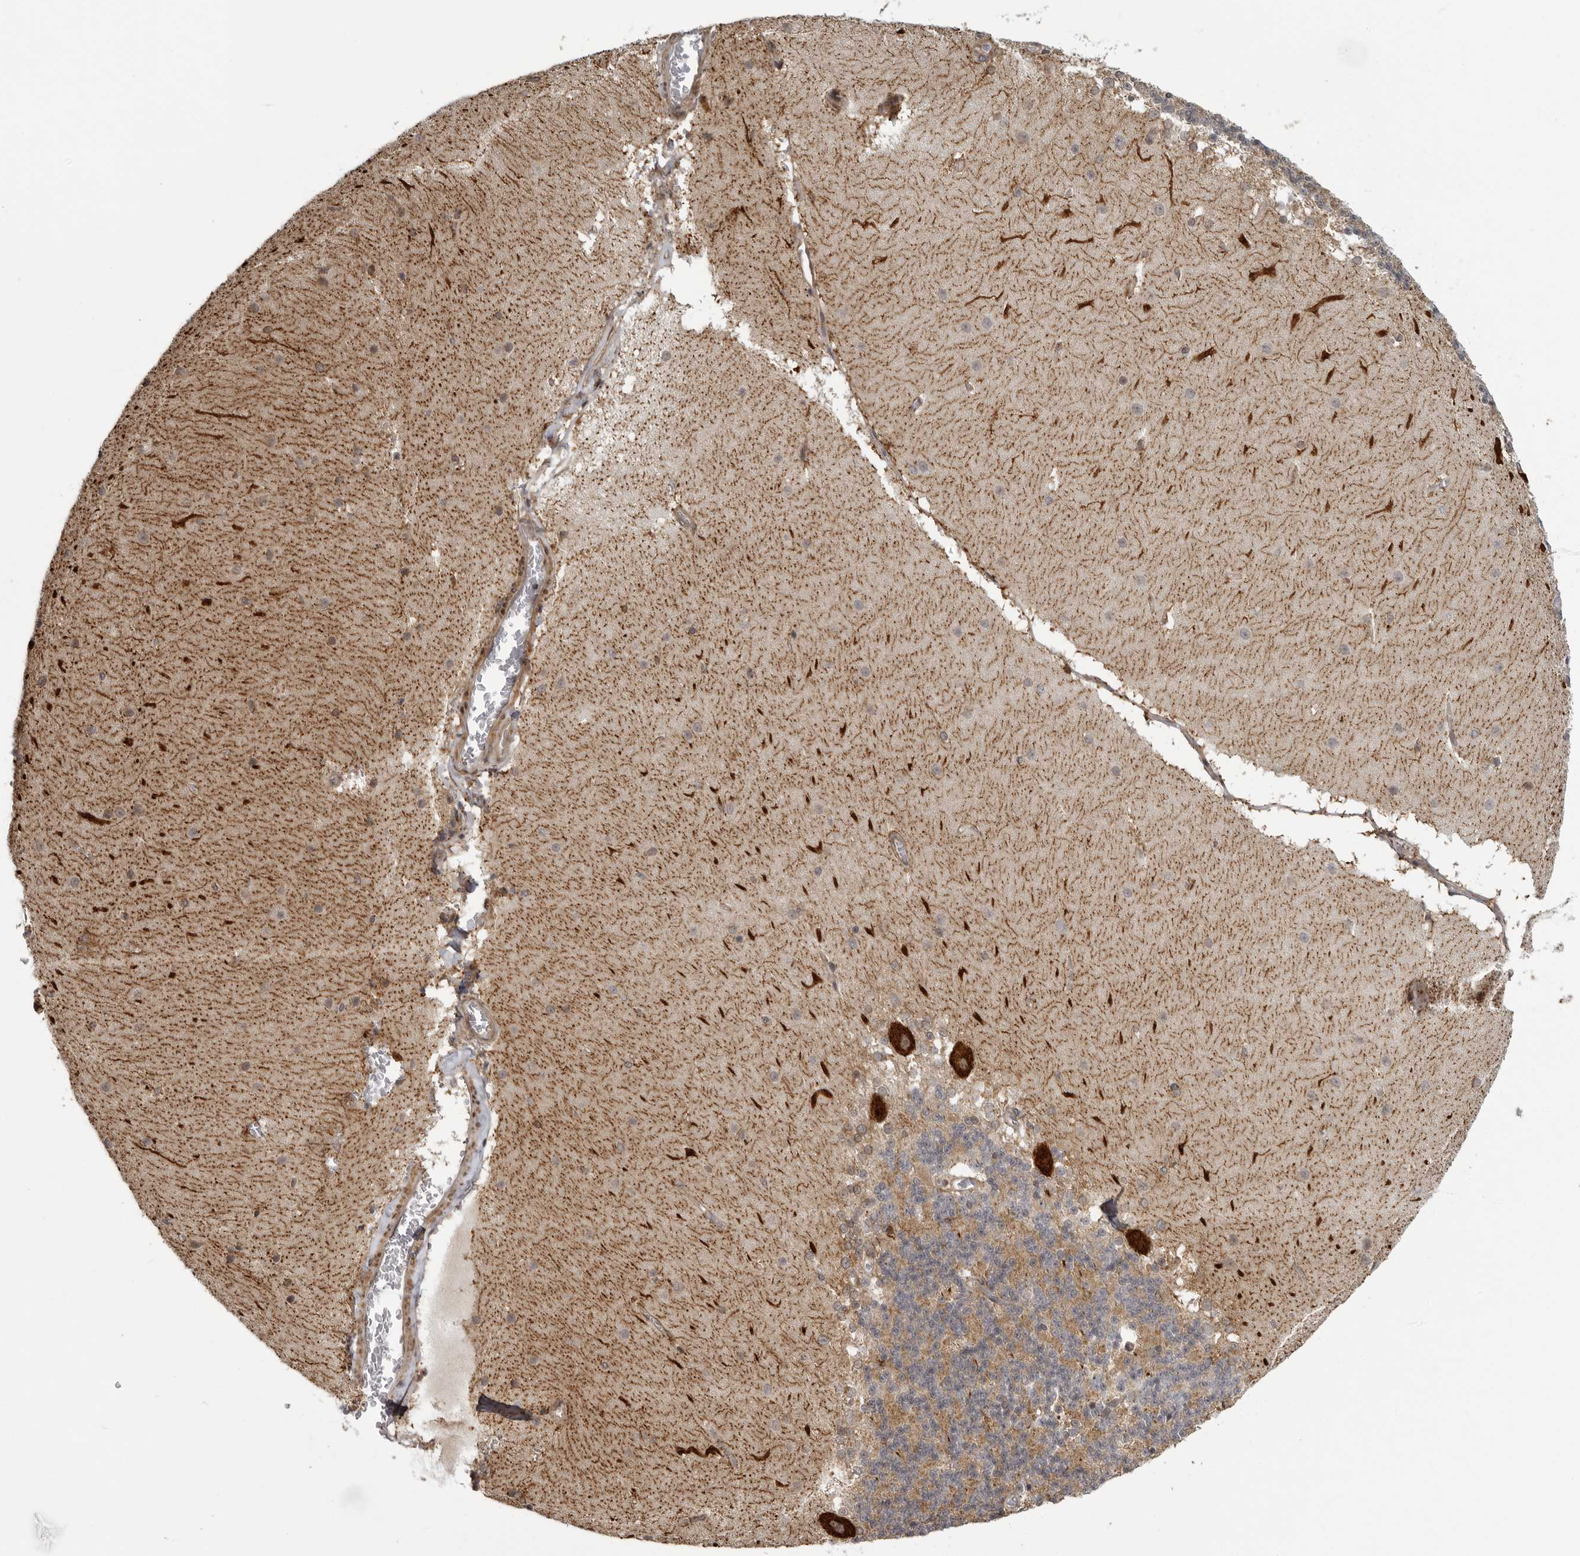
{"staining": {"intensity": "negative", "quantity": "none", "location": "none"}, "tissue": "cerebellum", "cell_type": "Cells in granular layer", "image_type": "normal", "snomed": [{"axis": "morphology", "description": "Normal tissue, NOS"}, {"axis": "topography", "description": "Cerebellum"}], "caption": "Benign cerebellum was stained to show a protein in brown. There is no significant positivity in cells in granular layer. (Immunohistochemistry (ihc), brightfield microscopy, high magnification).", "gene": "DNAH14", "patient": {"sex": "female", "age": 19}}